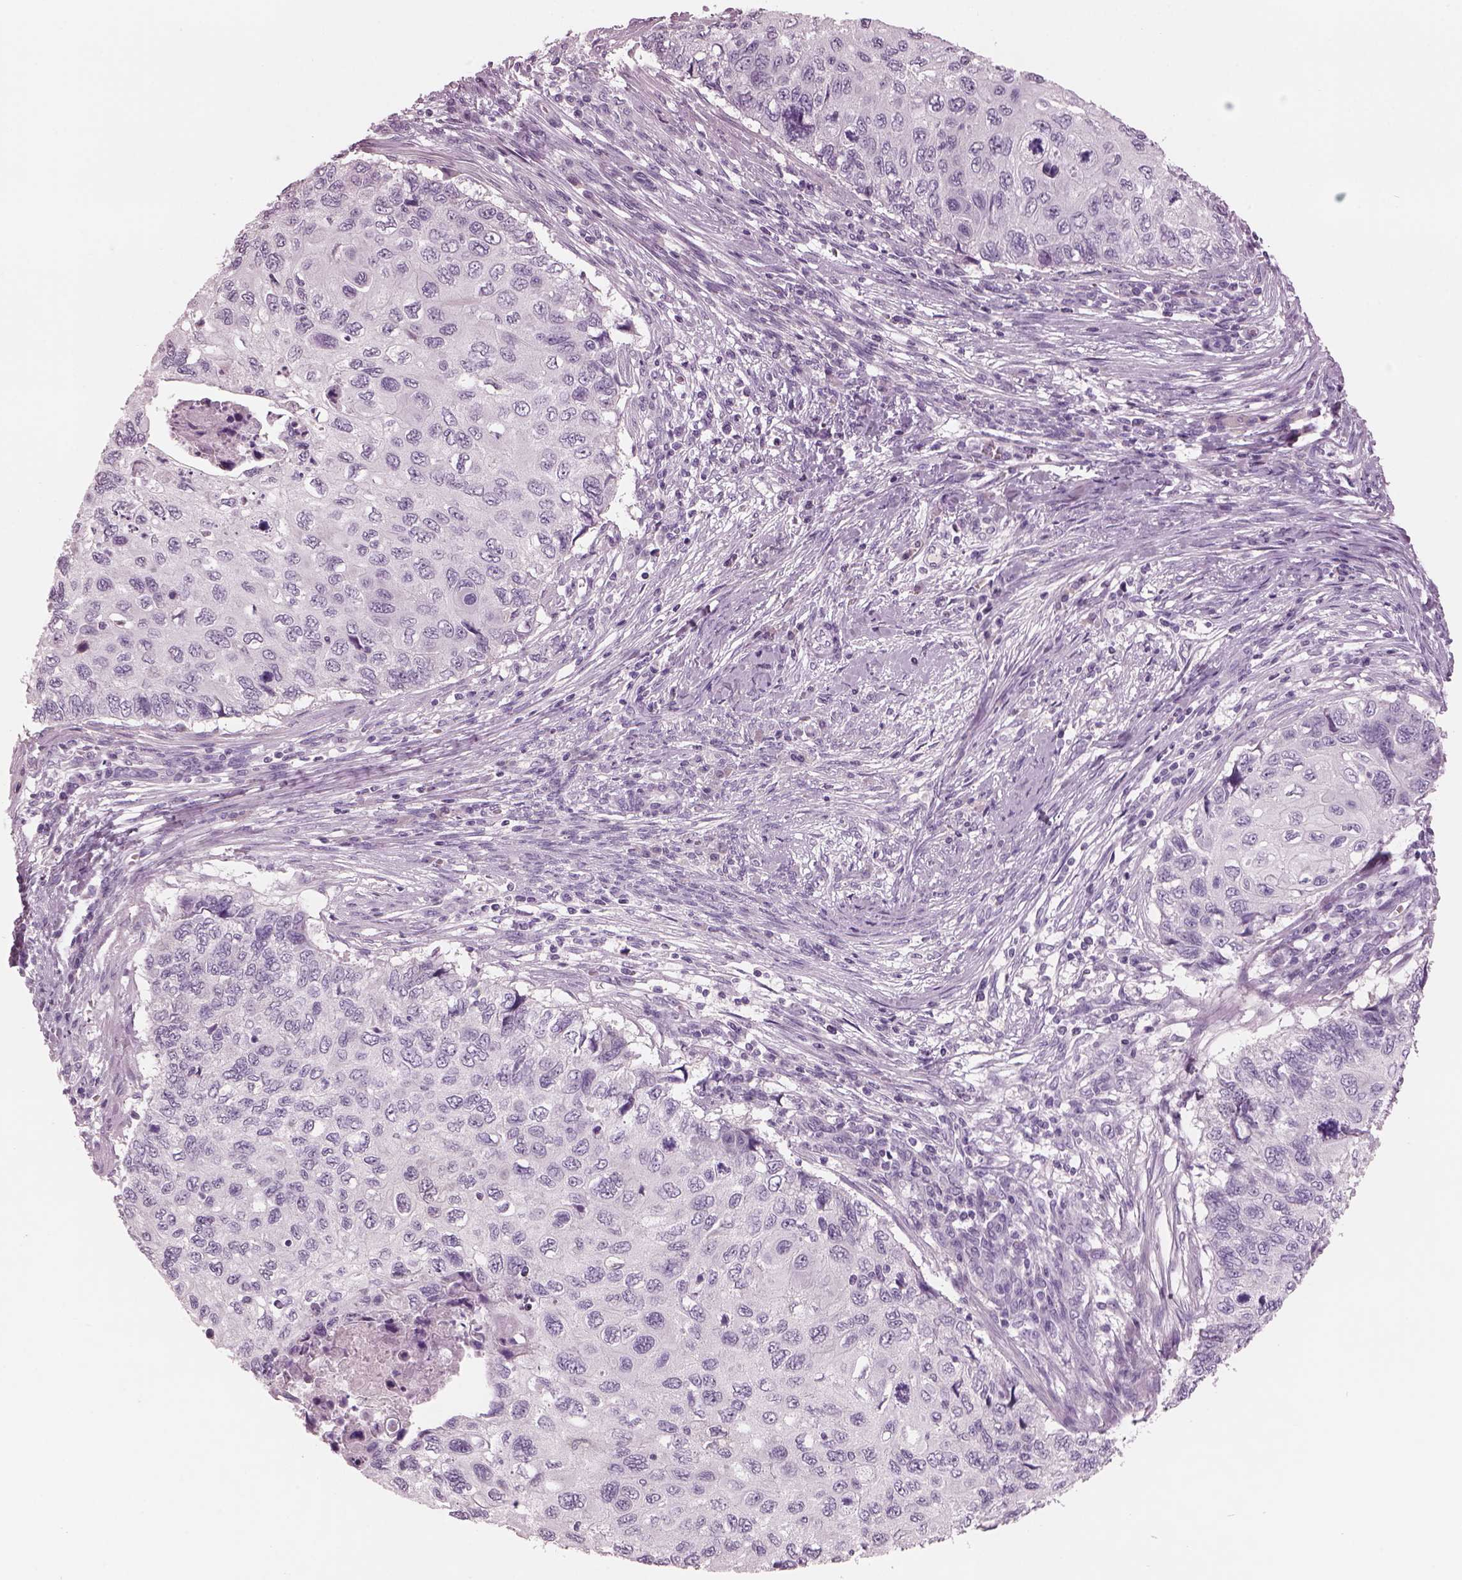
{"staining": {"intensity": "negative", "quantity": "none", "location": "none"}, "tissue": "cervical cancer", "cell_type": "Tumor cells", "image_type": "cancer", "snomed": [{"axis": "morphology", "description": "Squamous cell carcinoma, NOS"}, {"axis": "topography", "description": "Cervix"}], "caption": "Immunohistochemical staining of human cervical cancer (squamous cell carcinoma) displays no significant staining in tumor cells.", "gene": "PACRG", "patient": {"sex": "female", "age": 70}}